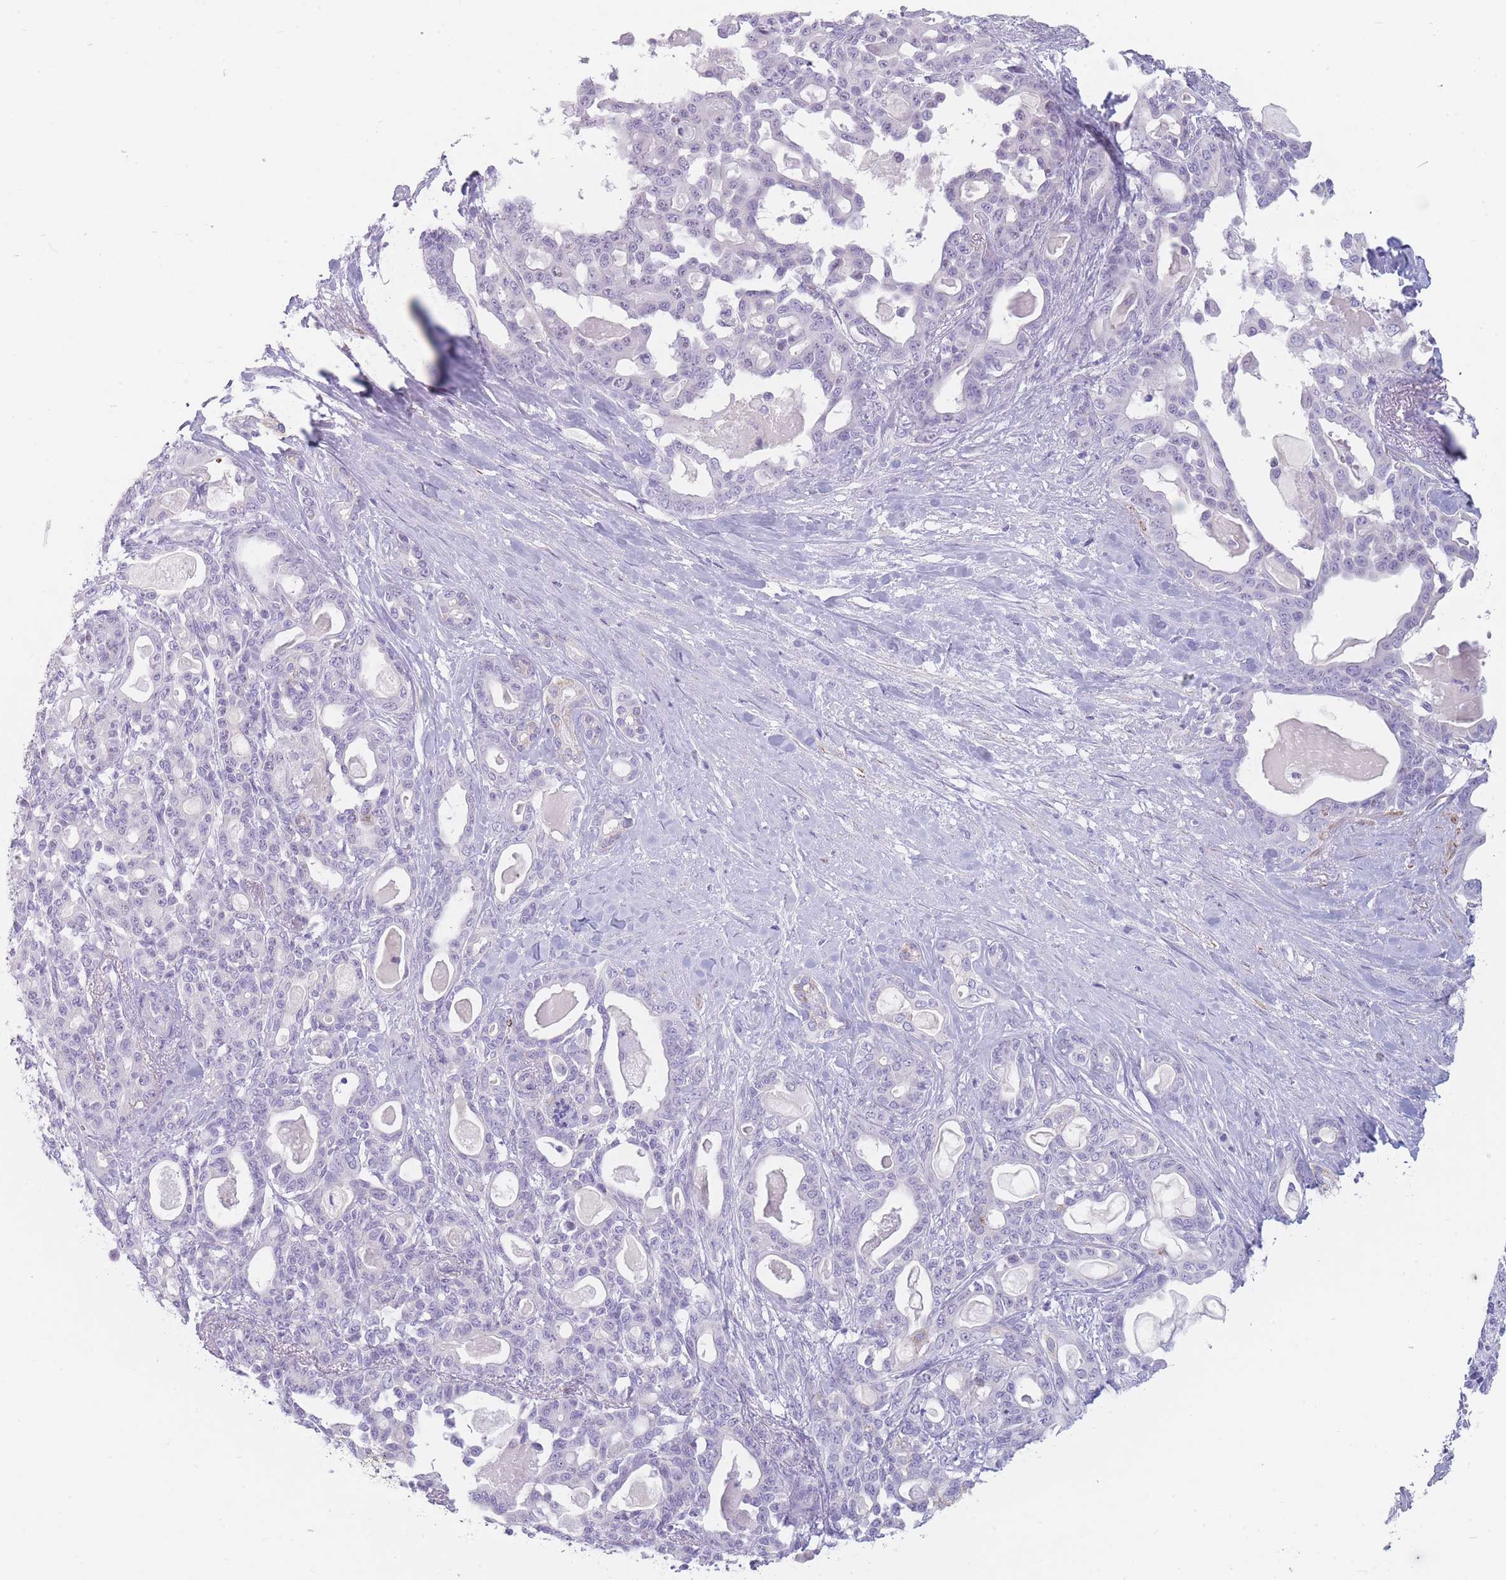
{"staining": {"intensity": "negative", "quantity": "none", "location": "none"}, "tissue": "pancreatic cancer", "cell_type": "Tumor cells", "image_type": "cancer", "snomed": [{"axis": "morphology", "description": "Adenocarcinoma, NOS"}, {"axis": "topography", "description": "Pancreas"}], "caption": "Pancreatic cancer (adenocarcinoma) was stained to show a protein in brown. There is no significant staining in tumor cells.", "gene": "GPR12", "patient": {"sex": "male", "age": 63}}